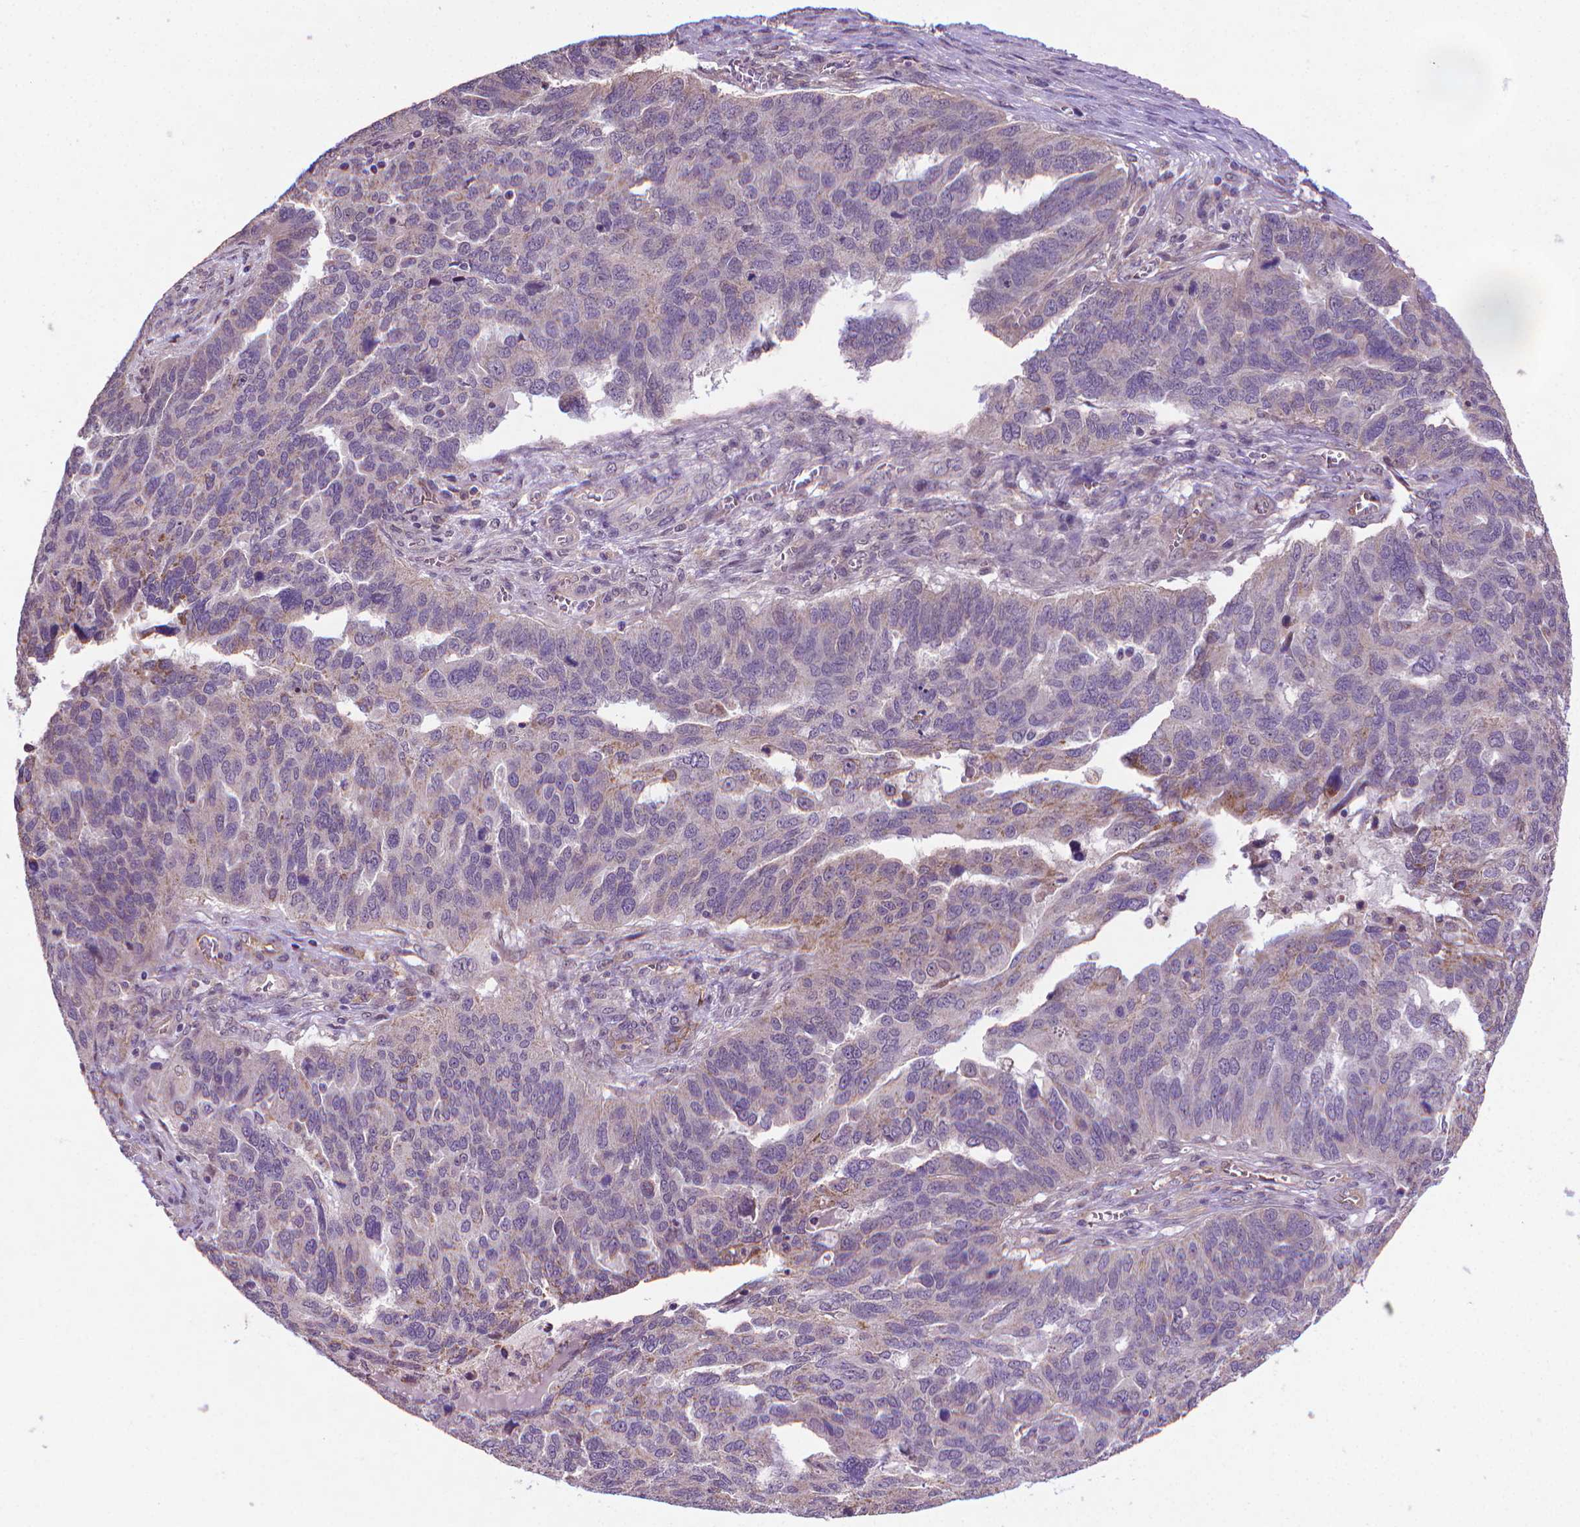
{"staining": {"intensity": "negative", "quantity": "none", "location": "none"}, "tissue": "ovarian cancer", "cell_type": "Tumor cells", "image_type": "cancer", "snomed": [{"axis": "morphology", "description": "Carcinoma, endometroid"}, {"axis": "topography", "description": "Soft tissue"}, {"axis": "topography", "description": "Ovary"}], "caption": "Tumor cells are negative for protein expression in human ovarian endometroid carcinoma. Brightfield microscopy of immunohistochemistry (IHC) stained with DAB (brown) and hematoxylin (blue), captured at high magnification.", "gene": "GPR63", "patient": {"sex": "female", "age": 52}}